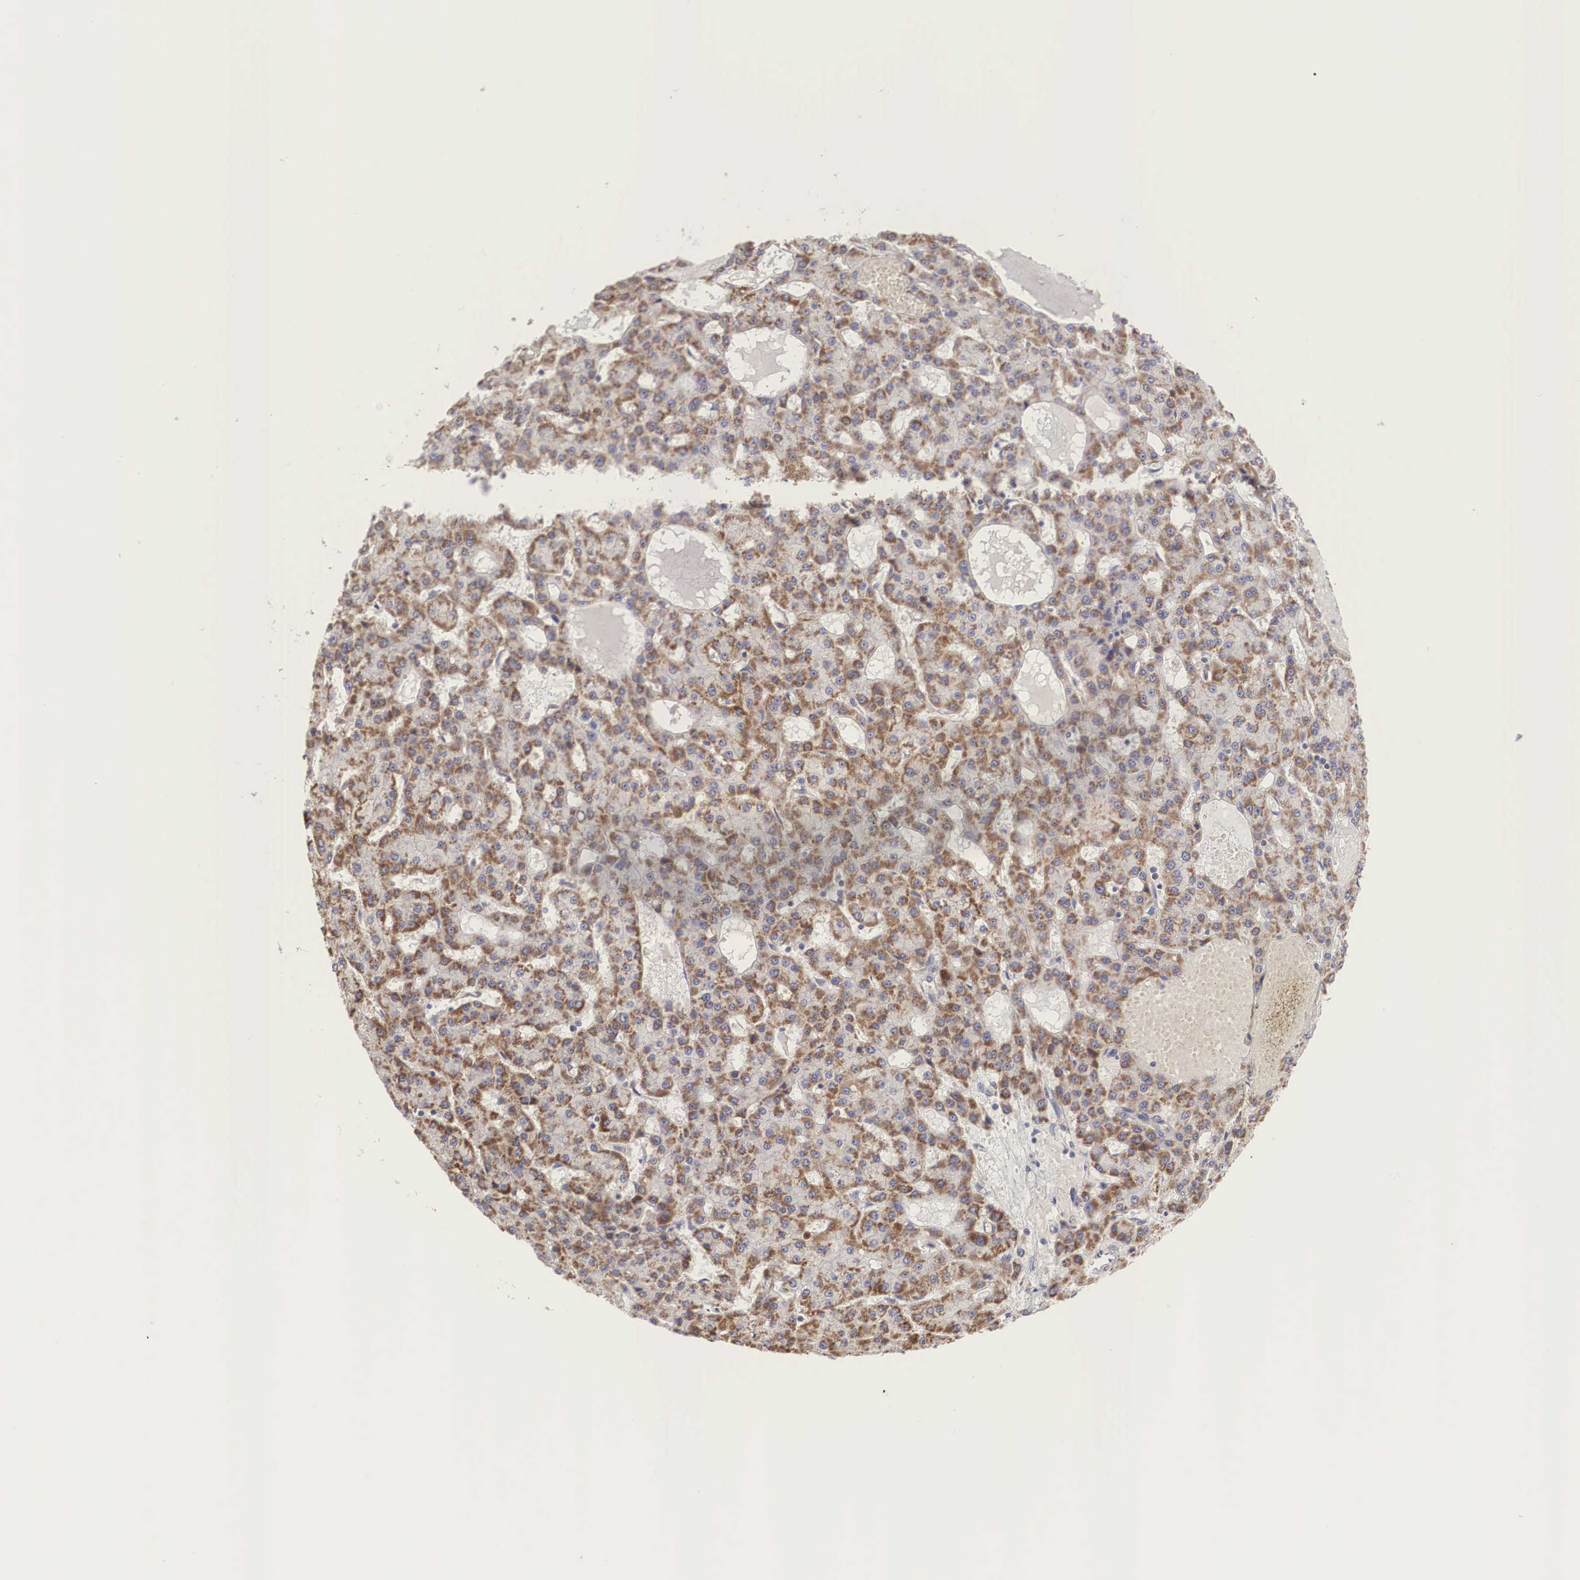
{"staining": {"intensity": "weak", "quantity": ">75%", "location": "cytoplasmic/membranous"}, "tissue": "liver cancer", "cell_type": "Tumor cells", "image_type": "cancer", "snomed": [{"axis": "morphology", "description": "Carcinoma, Hepatocellular, NOS"}, {"axis": "topography", "description": "Liver"}], "caption": "A photomicrograph of human liver cancer (hepatocellular carcinoma) stained for a protein exhibits weak cytoplasmic/membranous brown staining in tumor cells. The protein is stained brown, and the nuclei are stained in blue (DAB (3,3'-diaminobenzidine) IHC with brightfield microscopy, high magnification).", "gene": "XPNPEP3", "patient": {"sex": "male", "age": 47}}